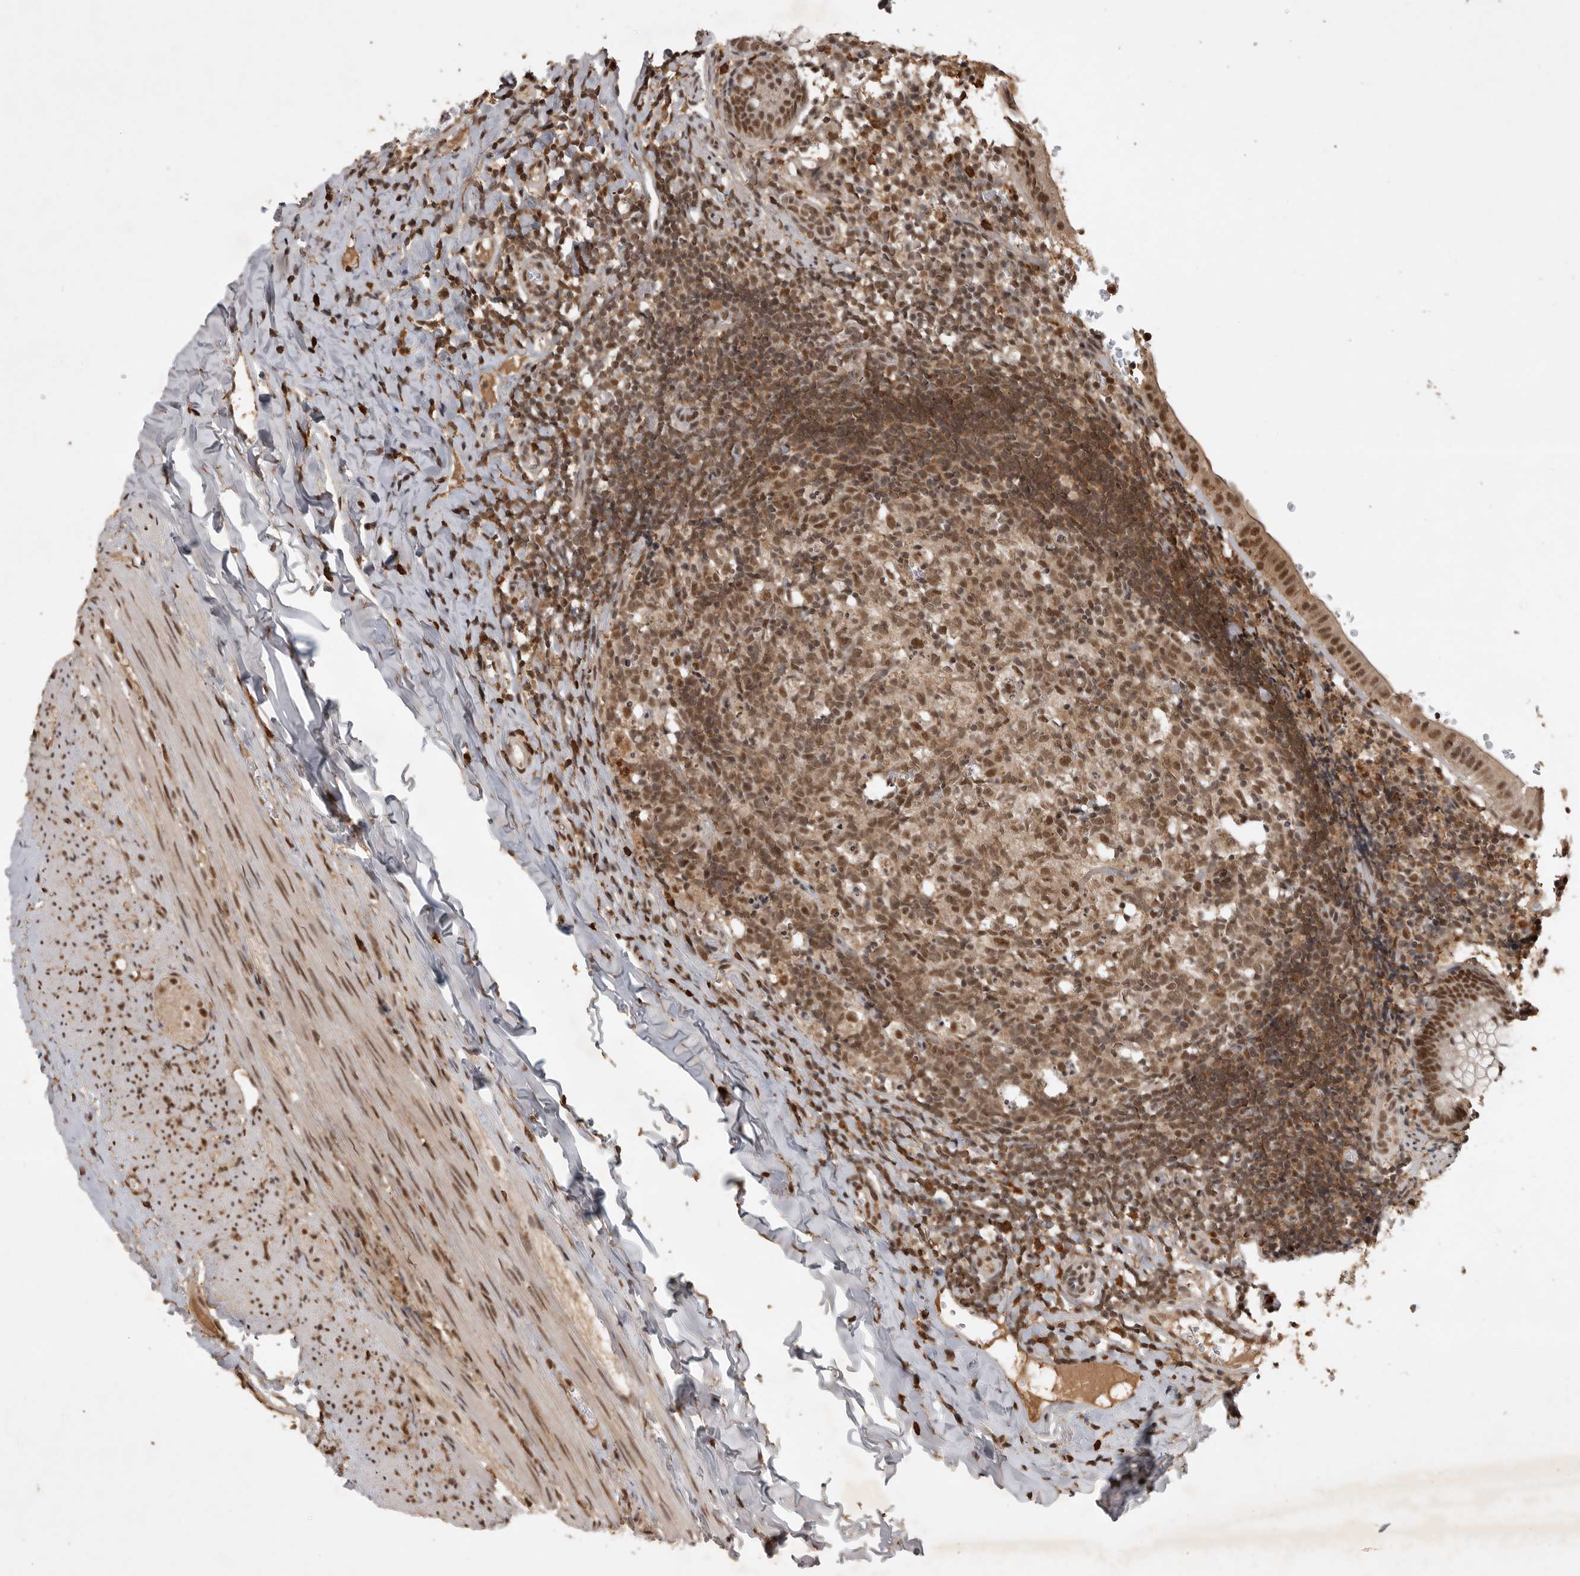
{"staining": {"intensity": "moderate", "quantity": ">75%", "location": "nuclear"}, "tissue": "appendix", "cell_type": "Glandular cells", "image_type": "normal", "snomed": [{"axis": "morphology", "description": "Normal tissue, NOS"}, {"axis": "topography", "description": "Appendix"}], "caption": "Protein expression analysis of normal appendix demonstrates moderate nuclear expression in approximately >75% of glandular cells. Using DAB (3,3'-diaminobenzidine) (brown) and hematoxylin (blue) stains, captured at high magnification using brightfield microscopy.", "gene": "CBLL1", "patient": {"sex": "male", "age": 8}}